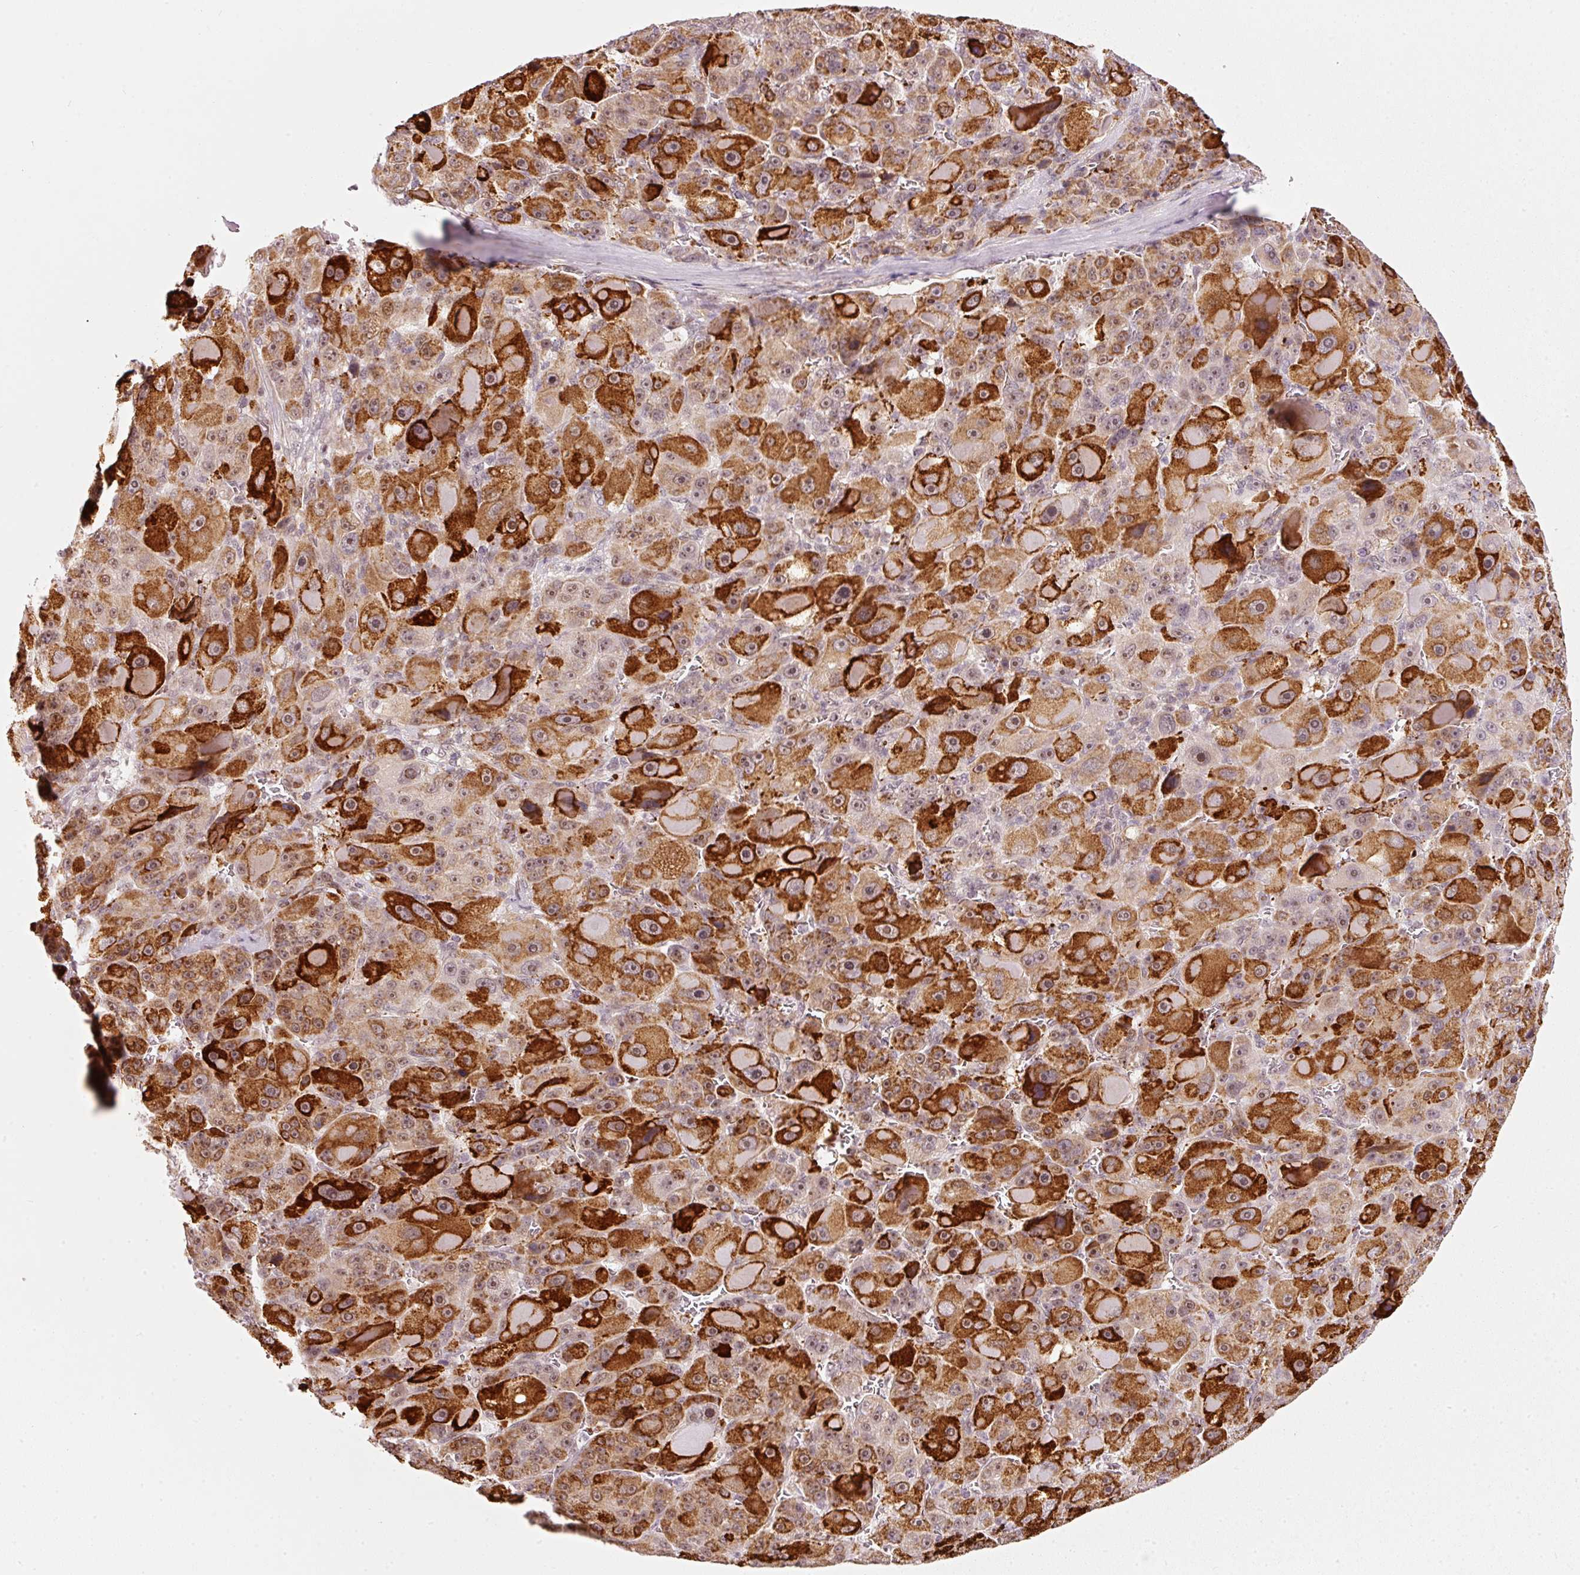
{"staining": {"intensity": "strong", "quantity": "25%-75%", "location": "cytoplasmic/membranous"}, "tissue": "liver cancer", "cell_type": "Tumor cells", "image_type": "cancer", "snomed": [{"axis": "morphology", "description": "Carcinoma, Hepatocellular, NOS"}, {"axis": "topography", "description": "Liver"}], "caption": "This is a micrograph of IHC staining of liver hepatocellular carcinoma, which shows strong expression in the cytoplasmic/membranous of tumor cells.", "gene": "MXRA8", "patient": {"sex": "male", "age": 76}}